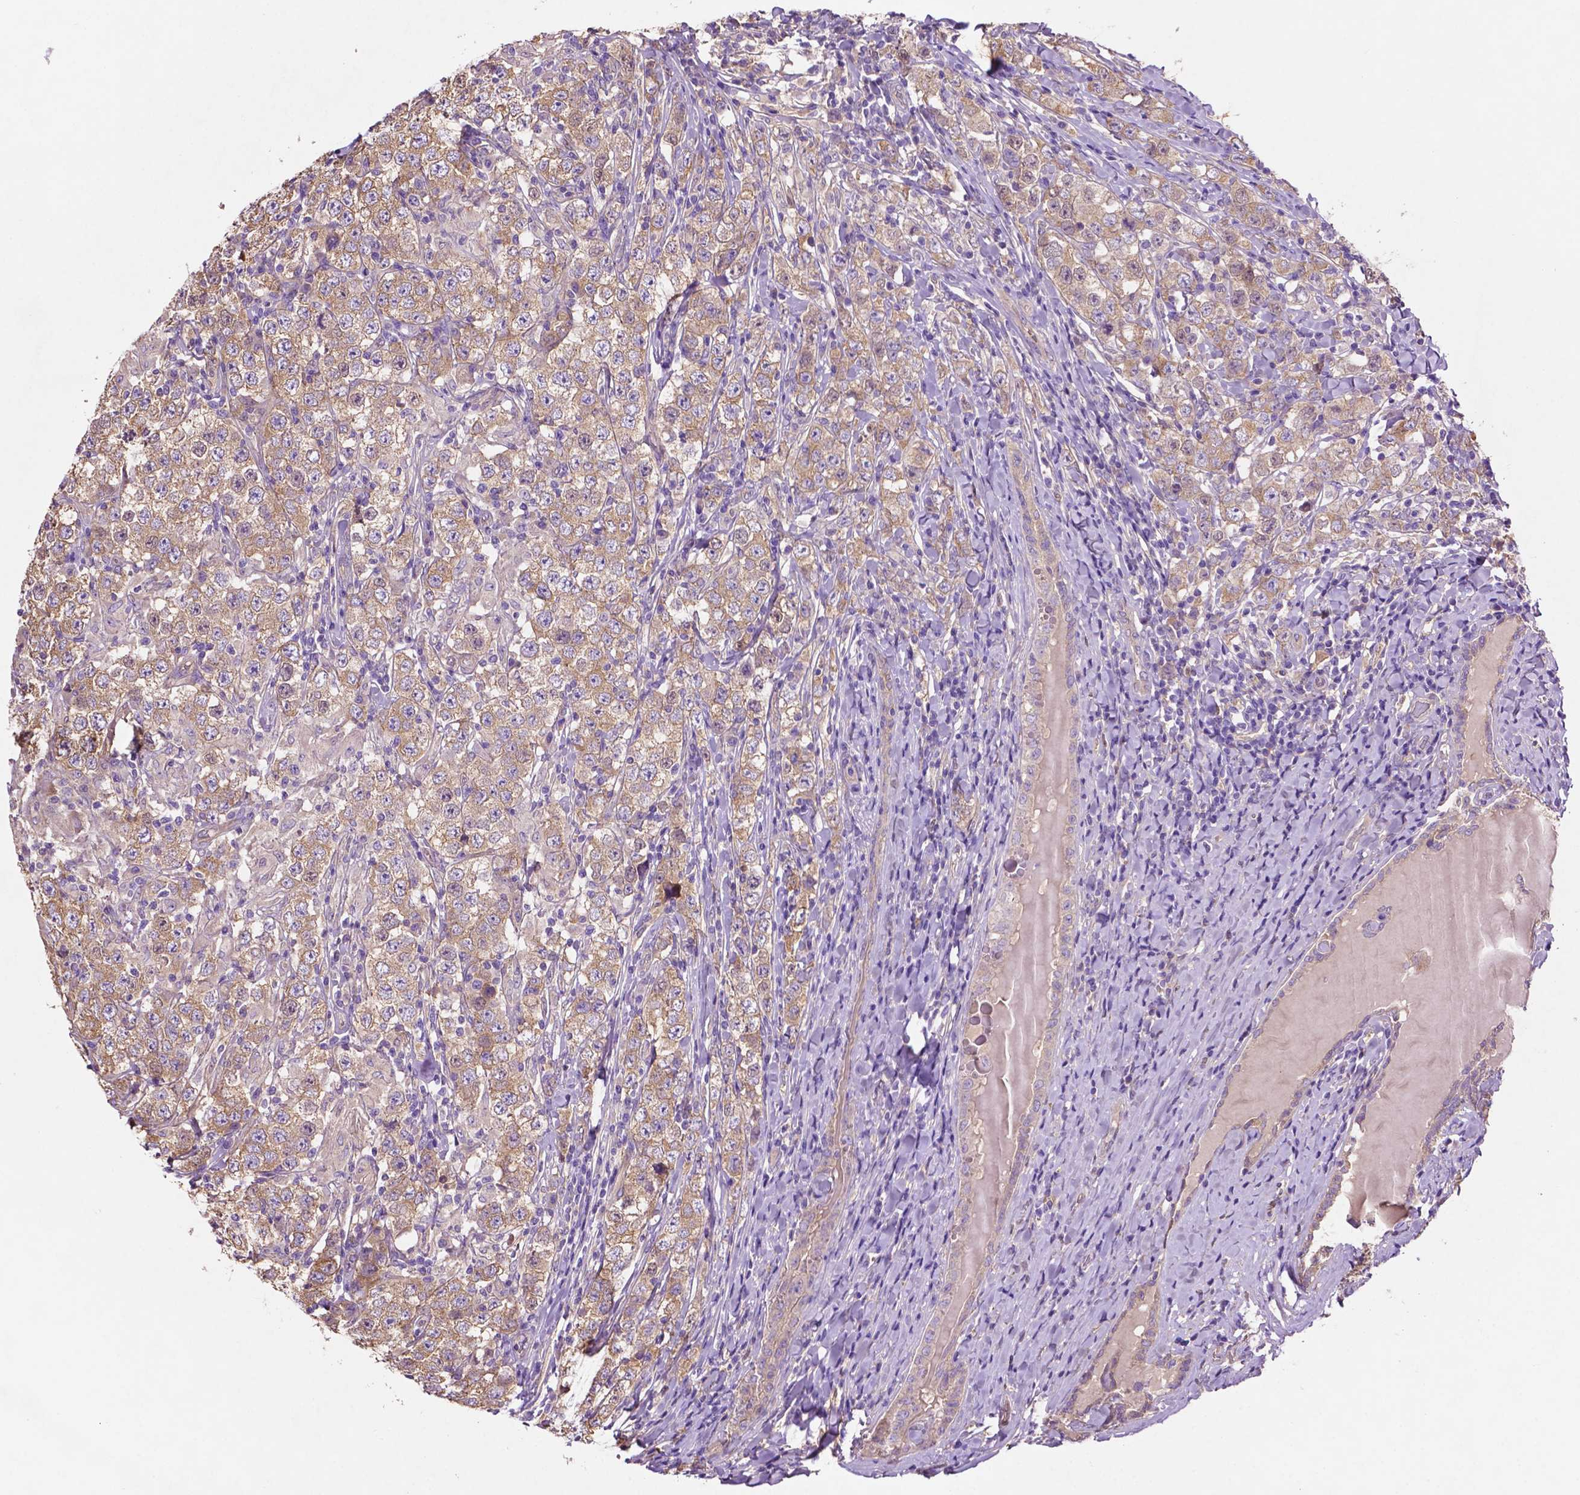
{"staining": {"intensity": "moderate", "quantity": ">75%", "location": "cytoplasmic/membranous"}, "tissue": "testis cancer", "cell_type": "Tumor cells", "image_type": "cancer", "snomed": [{"axis": "morphology", "description": "Seminoma, NOS"}, {"axis": "morphology", "description": "Carcinoma, Embryonal, NOS"}, {"axis": "topography", "description": "Testis"}], "caption": "Human seminoma (testis) stained with a brown dye exhibits moderate cytoplasmic/membranous positive expression in about >75% of tumor cells.", "gene": "GDPD5", "patient": {"sex": "male", "age": 41}}